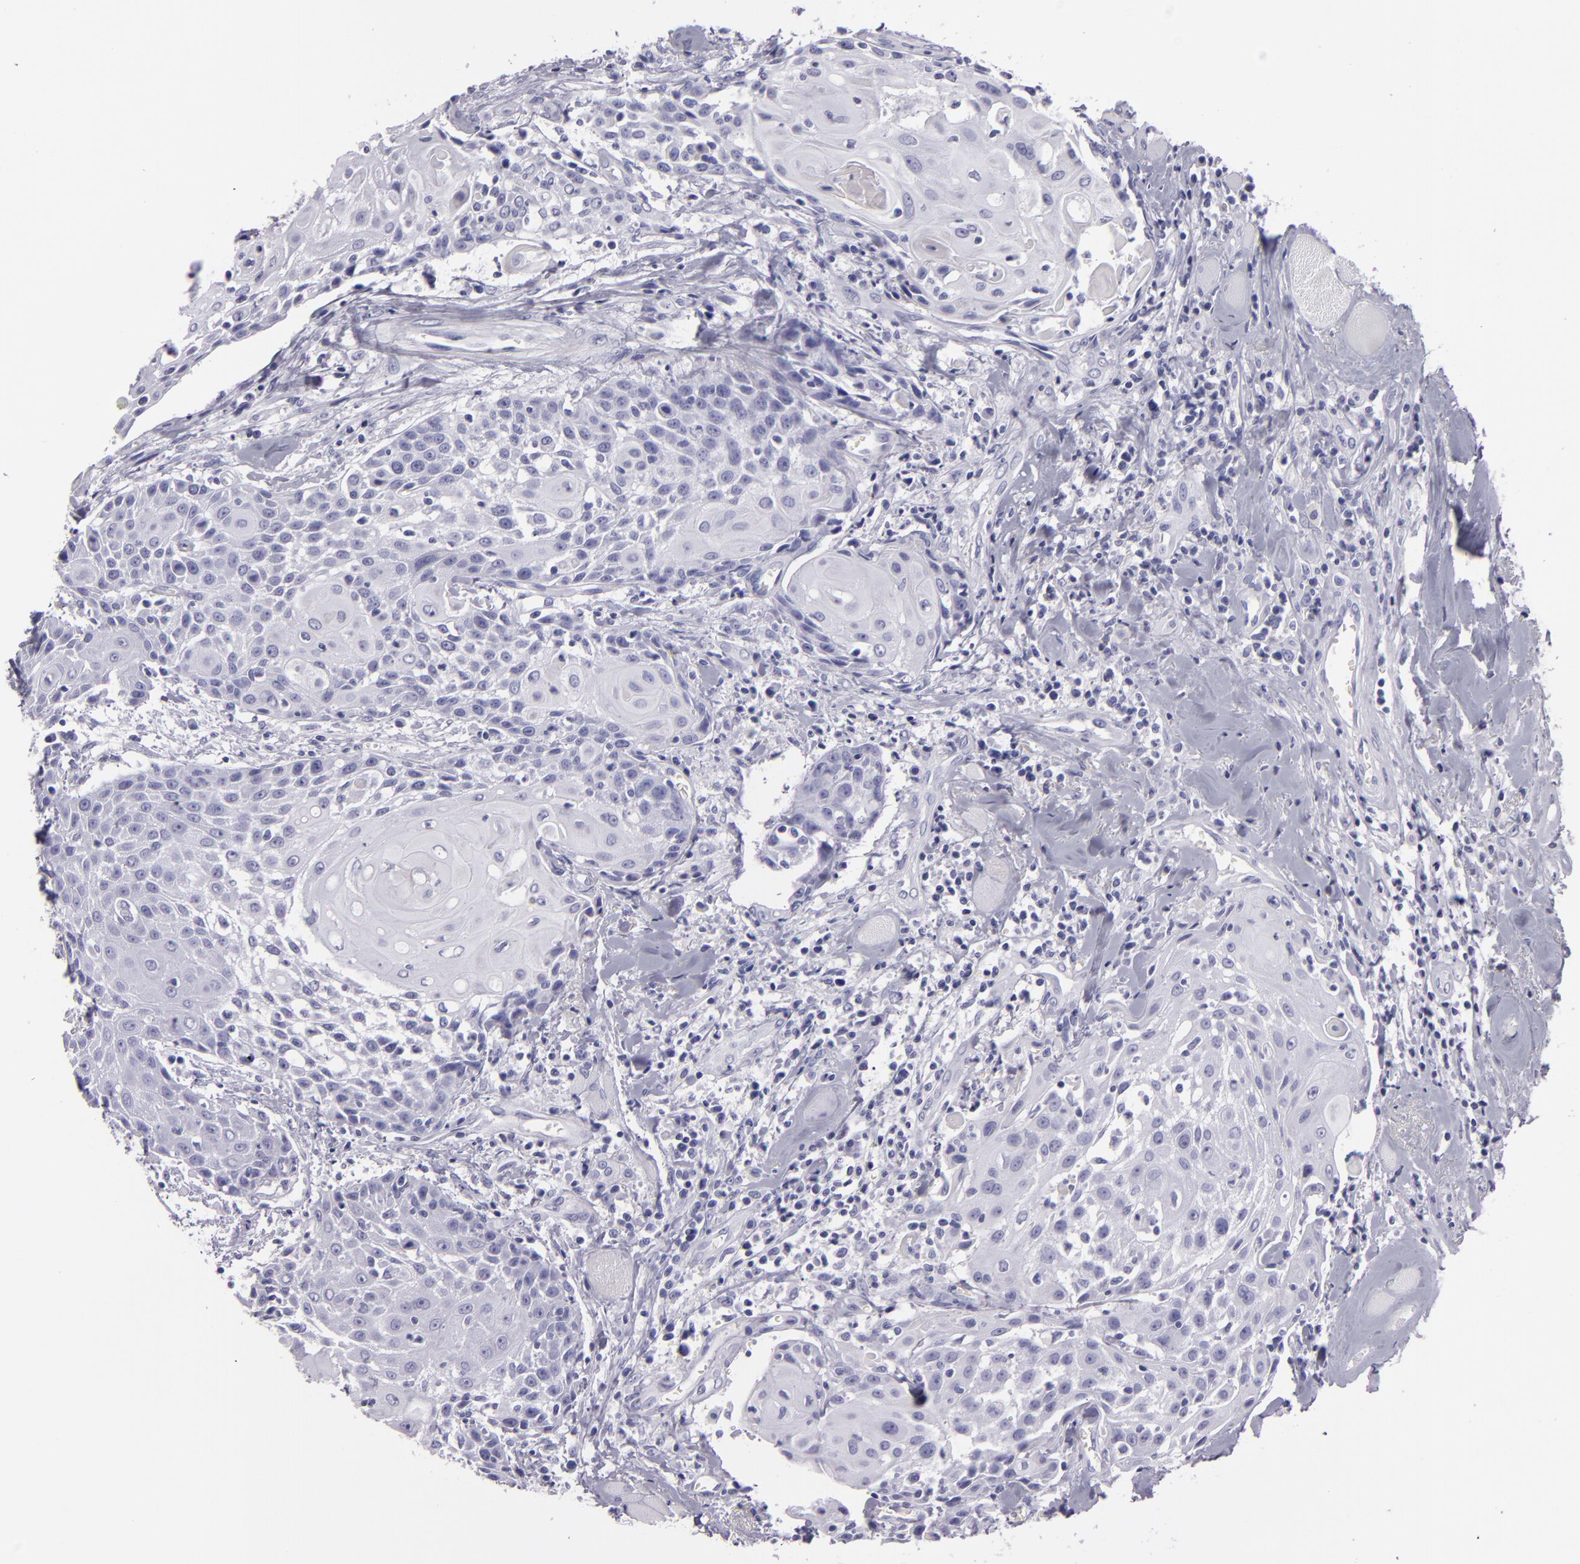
{"staining": {"intensity": "negative", "quantity": "none", "location": "none"}, "tissue": "head and neck cancer", "cell_type": "Tumor cells", "image_type": "cancer", "snomed": [{"axis": "morphology", "description": "Squamous cell carcinoma, NOS"}, {"axis": "topography", "description": "Oral tissue"}, {"axis": "topography", "description": "Head-Neck"}], "caption": "This is an immunohistochemistry micrograph of human head and neck cancer. There is no staining in tumor cells.", "gene": "CR2", "patient": {"sex": "female", "age": 82}}